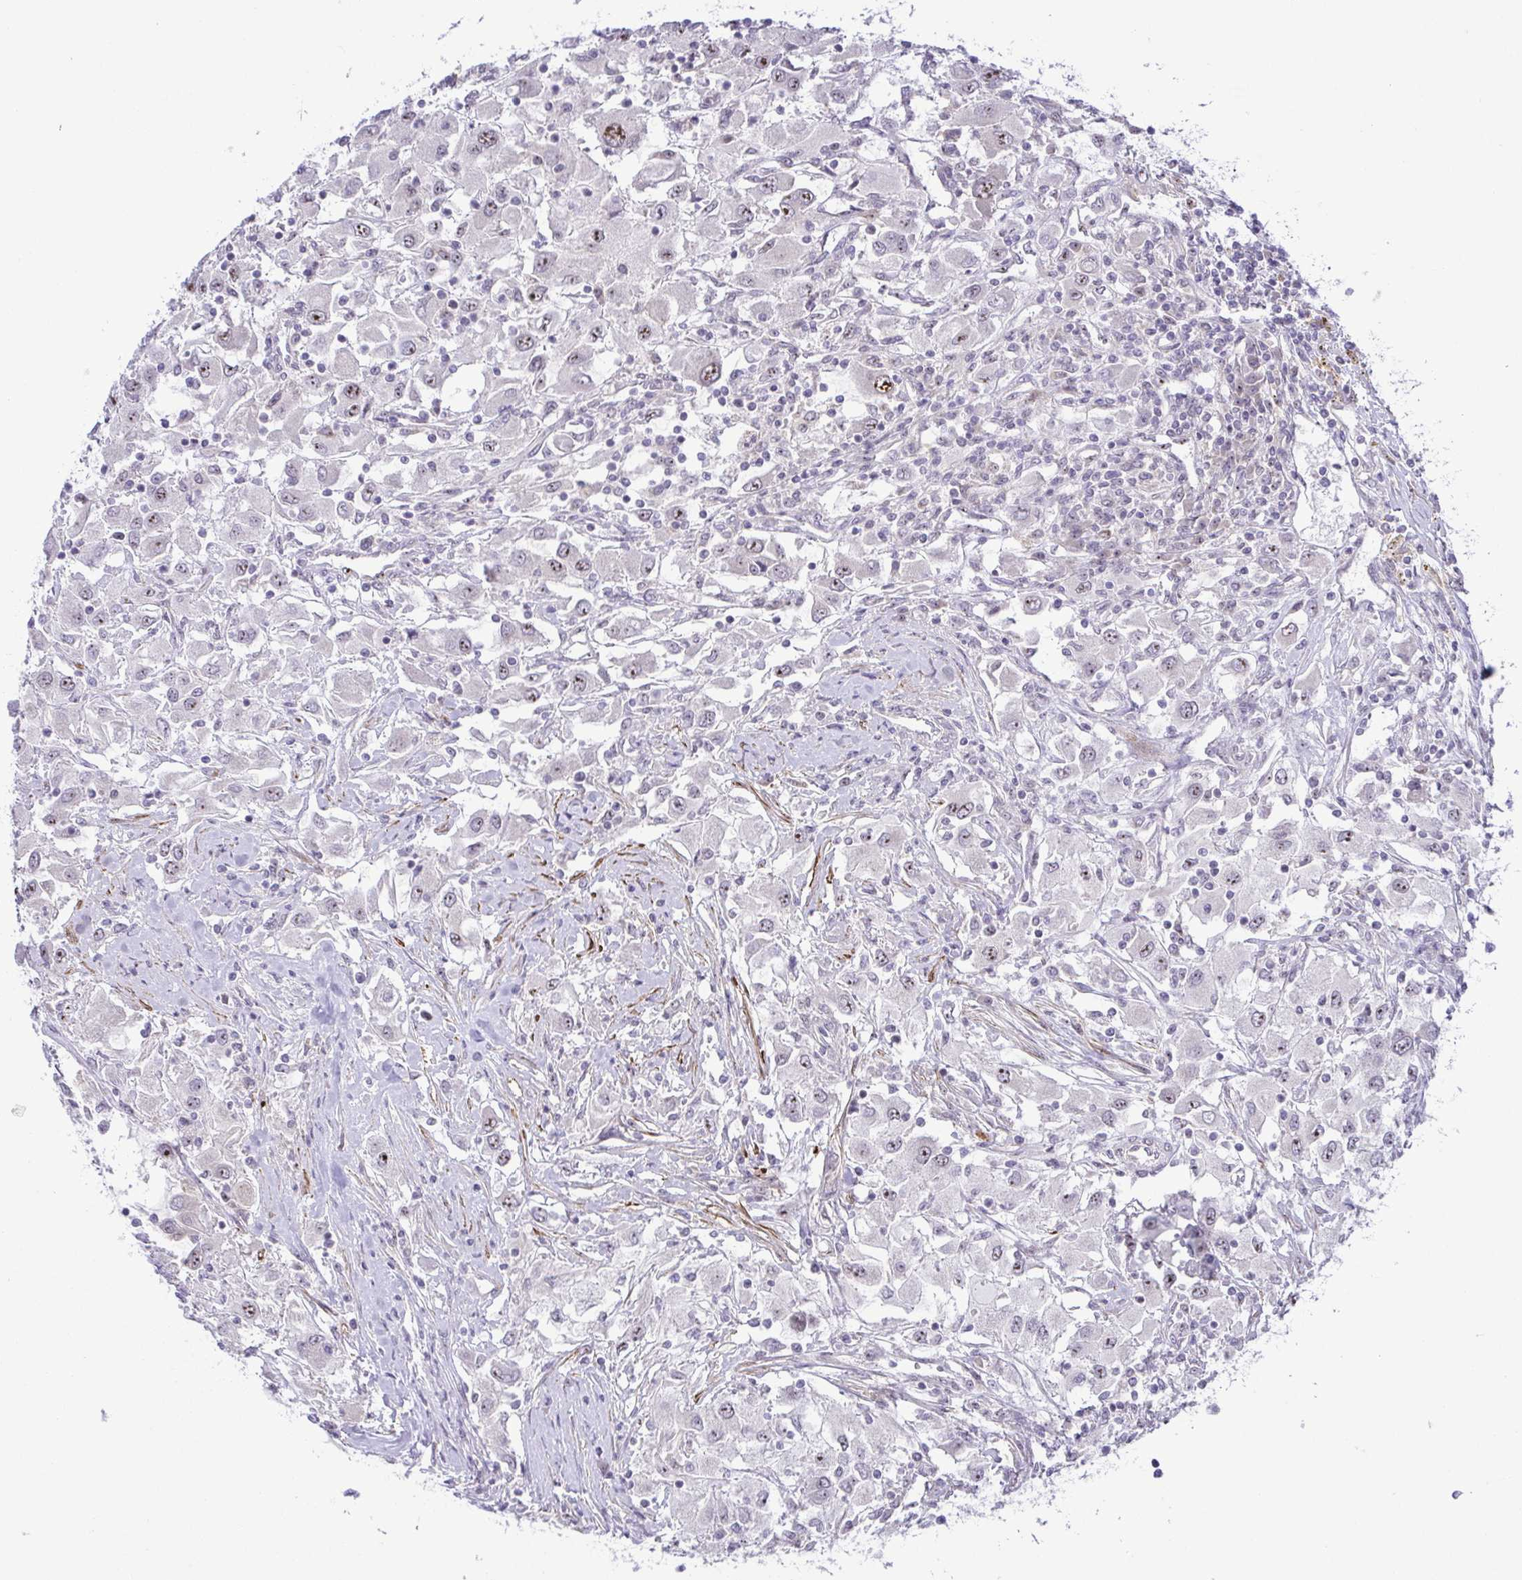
{"staining": {"intensity": "moderate", "quantity": "<25%", "location": "nuclear"}, "tissue": "renal cancer", "cell_type": "Tumor cells", "image_type": "cancer", "snomed": [{"axis": "morphology", "description": "Adenocarcinoma, NOS"}, {"axis": "topography", "description": "Kidney"}], "caption": "This photomicrograph shows renal adenocarcinoma stained with immunohistochemistry to label a protein in brown. The nuclear of tumor cells show moderate positivity for the protein. Nuclei are counter-stained blue.", "gene": "RSL24D1", "patient": {"sex": "female", "age": 67}}